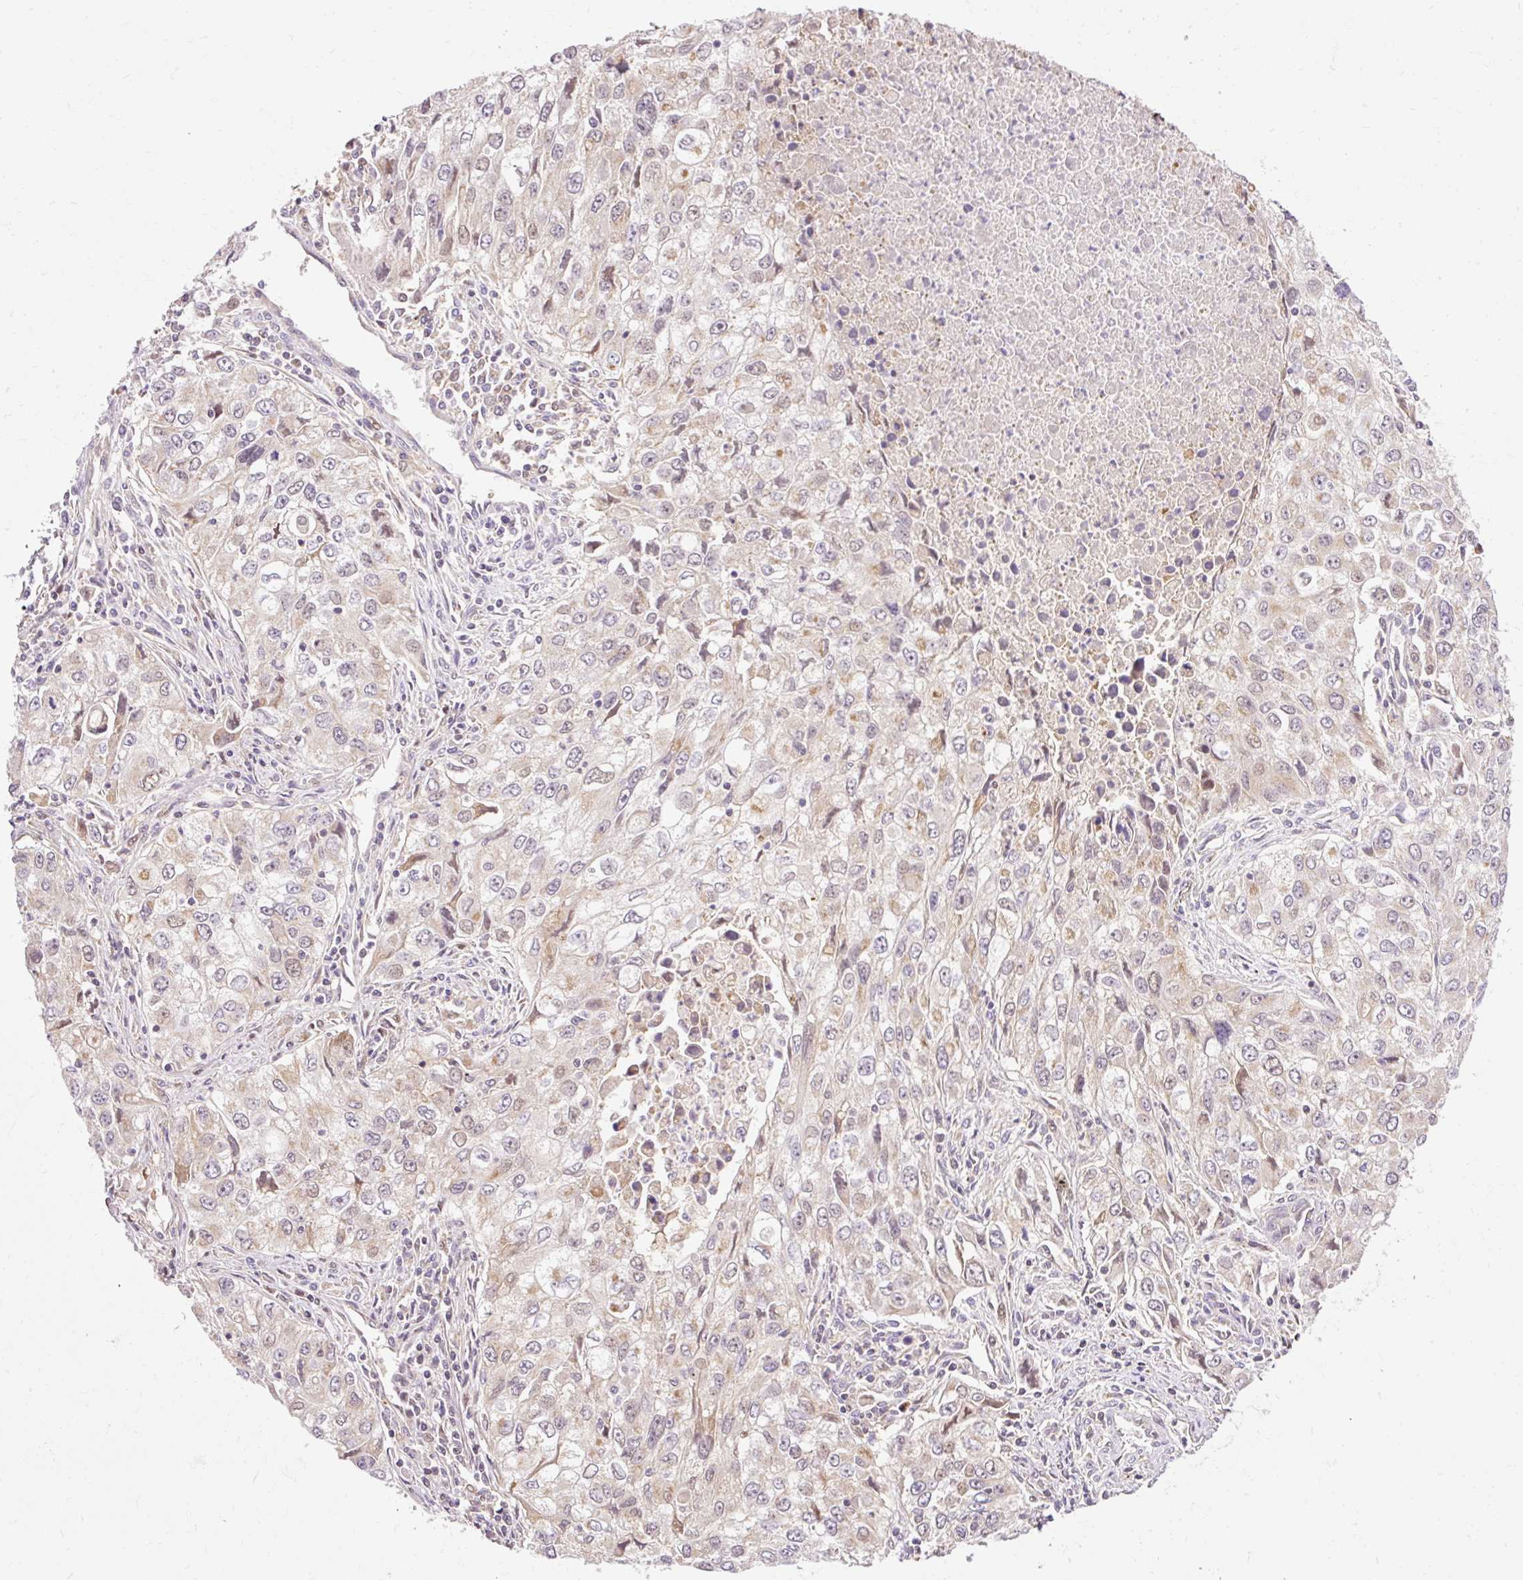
{"staining": {"intensity": "weak", "quantity": "<25%", "location": "cytoplasmic/membranous,nuclear"}, "tissue": "lung cancer", "cell_type": "Tumor cells", "image_type": "cancer", "snomed": [{"axis": "morphology", "description": "Adenocarcinoma, NOS"}, {"axis": "morphology", "description": "Adenocarcinoma, metastatic, NOS"}, {"axis": "topography", "description": "Lymph node"}, {"axis": "topography", "description": "Lung"}], "caption": "DAB immunohistochemical staining of lung adenocarcinoma demonstrates no significant staining in tumor cells. (Stains: DAB IHC with hematoxylin counter stain, Microscopy: brightfield microscopy at high magnification).", "gene": "IMMT", "patient": {"sex": "female", "age": 42}}